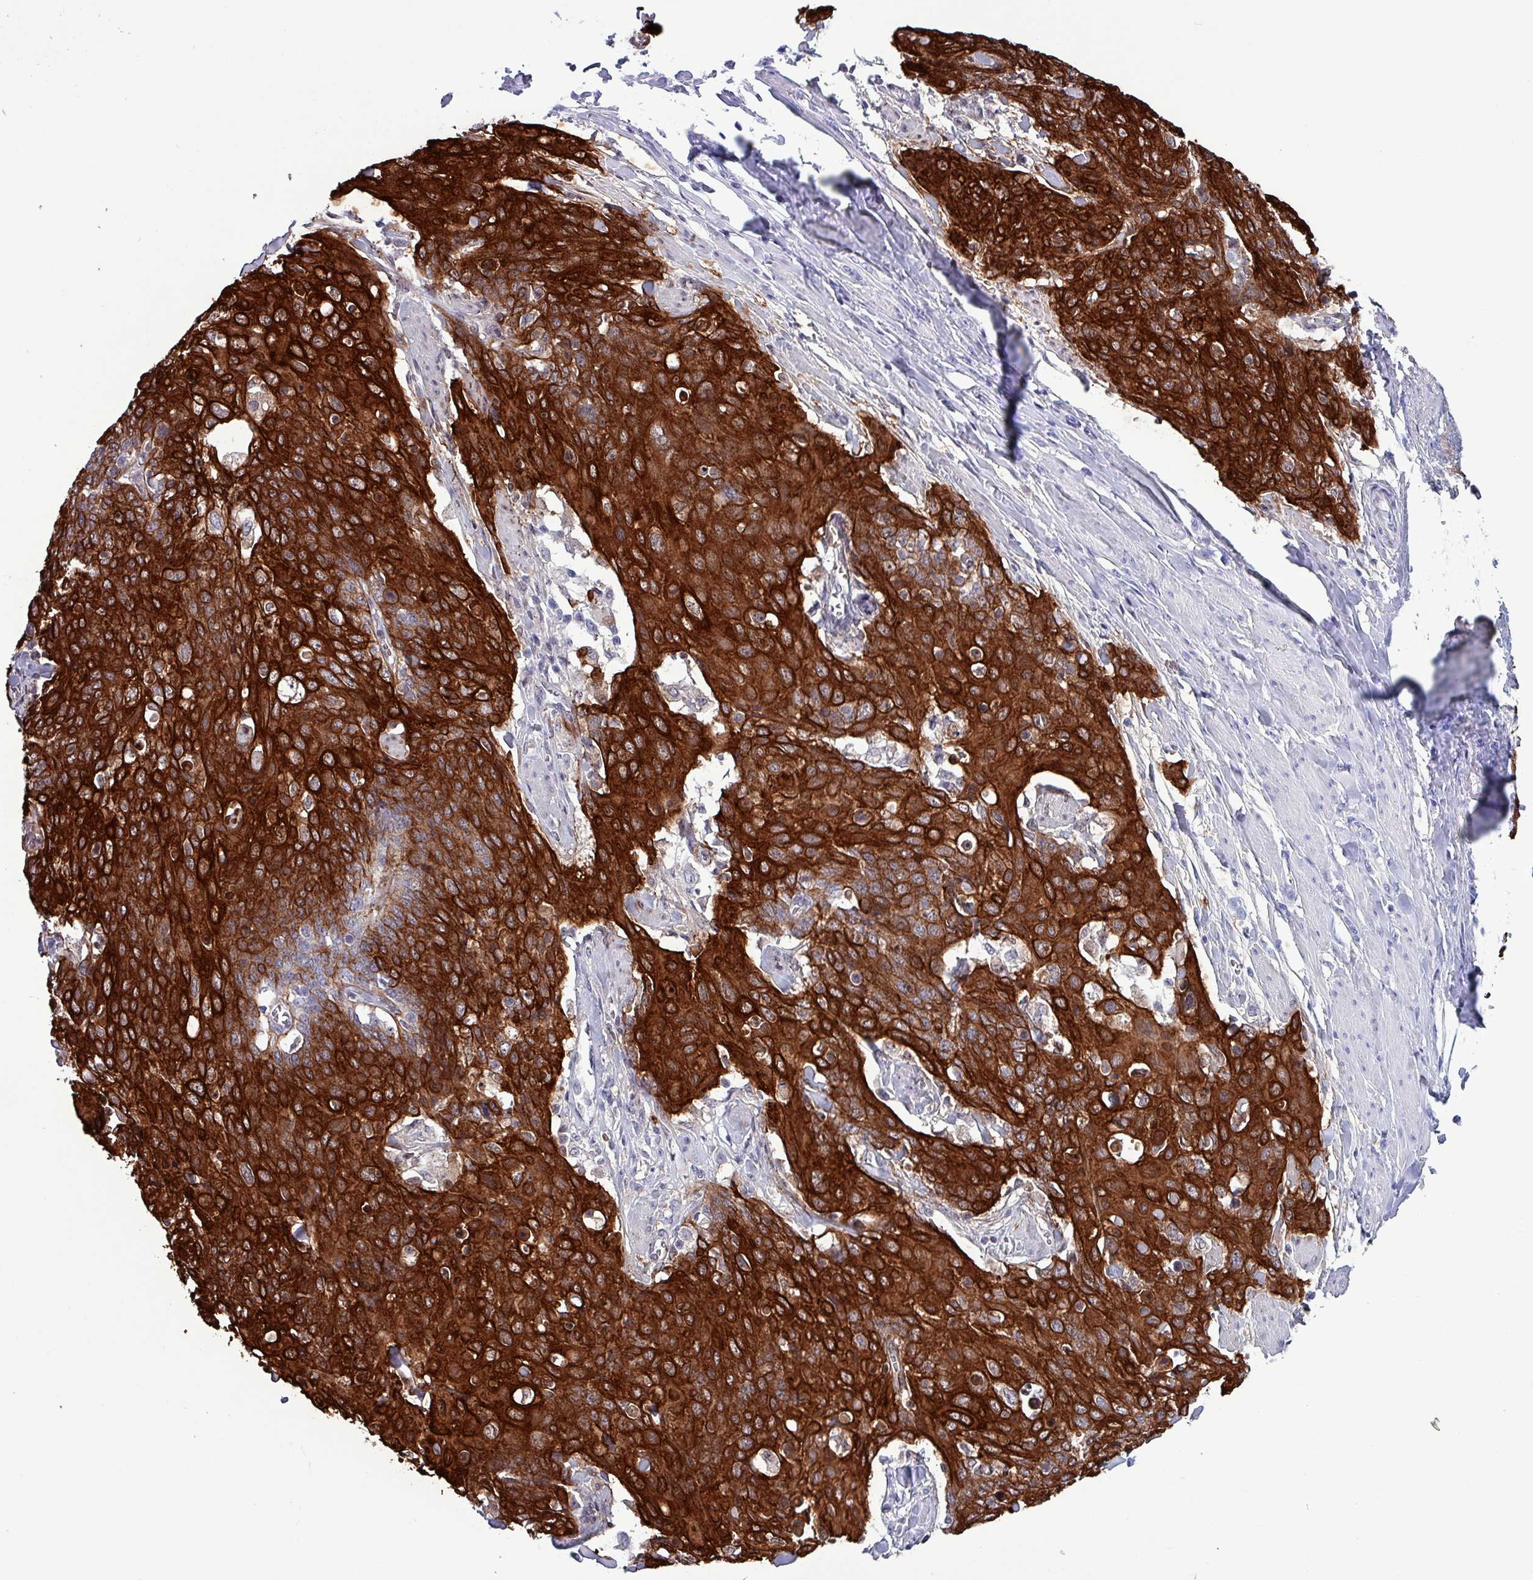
{"staining": {"intensity": "strong", "quantity": ">75%", "location": "cytoplasmic/membranous"}, "tissue": "skin cancer", "cell_type": "Tumor cells", "image_type": "cancer", "snomed": [{"axis": "morphology", "description": "Squamous cell carcinoma, NOS"}, {"axis": "topography", "description": "Skin"}, {"axis": "topography", "description": "Vulva"}], "caption": "Immunohistochemical staining of skin cancer (squamous cell carcinoma) shows high levels of strong cytoplasmic/membranous staining in approximately >75% of tumor cells.", "gene": "KRT6C", "patient": {"sex": "female", "age": 85}}